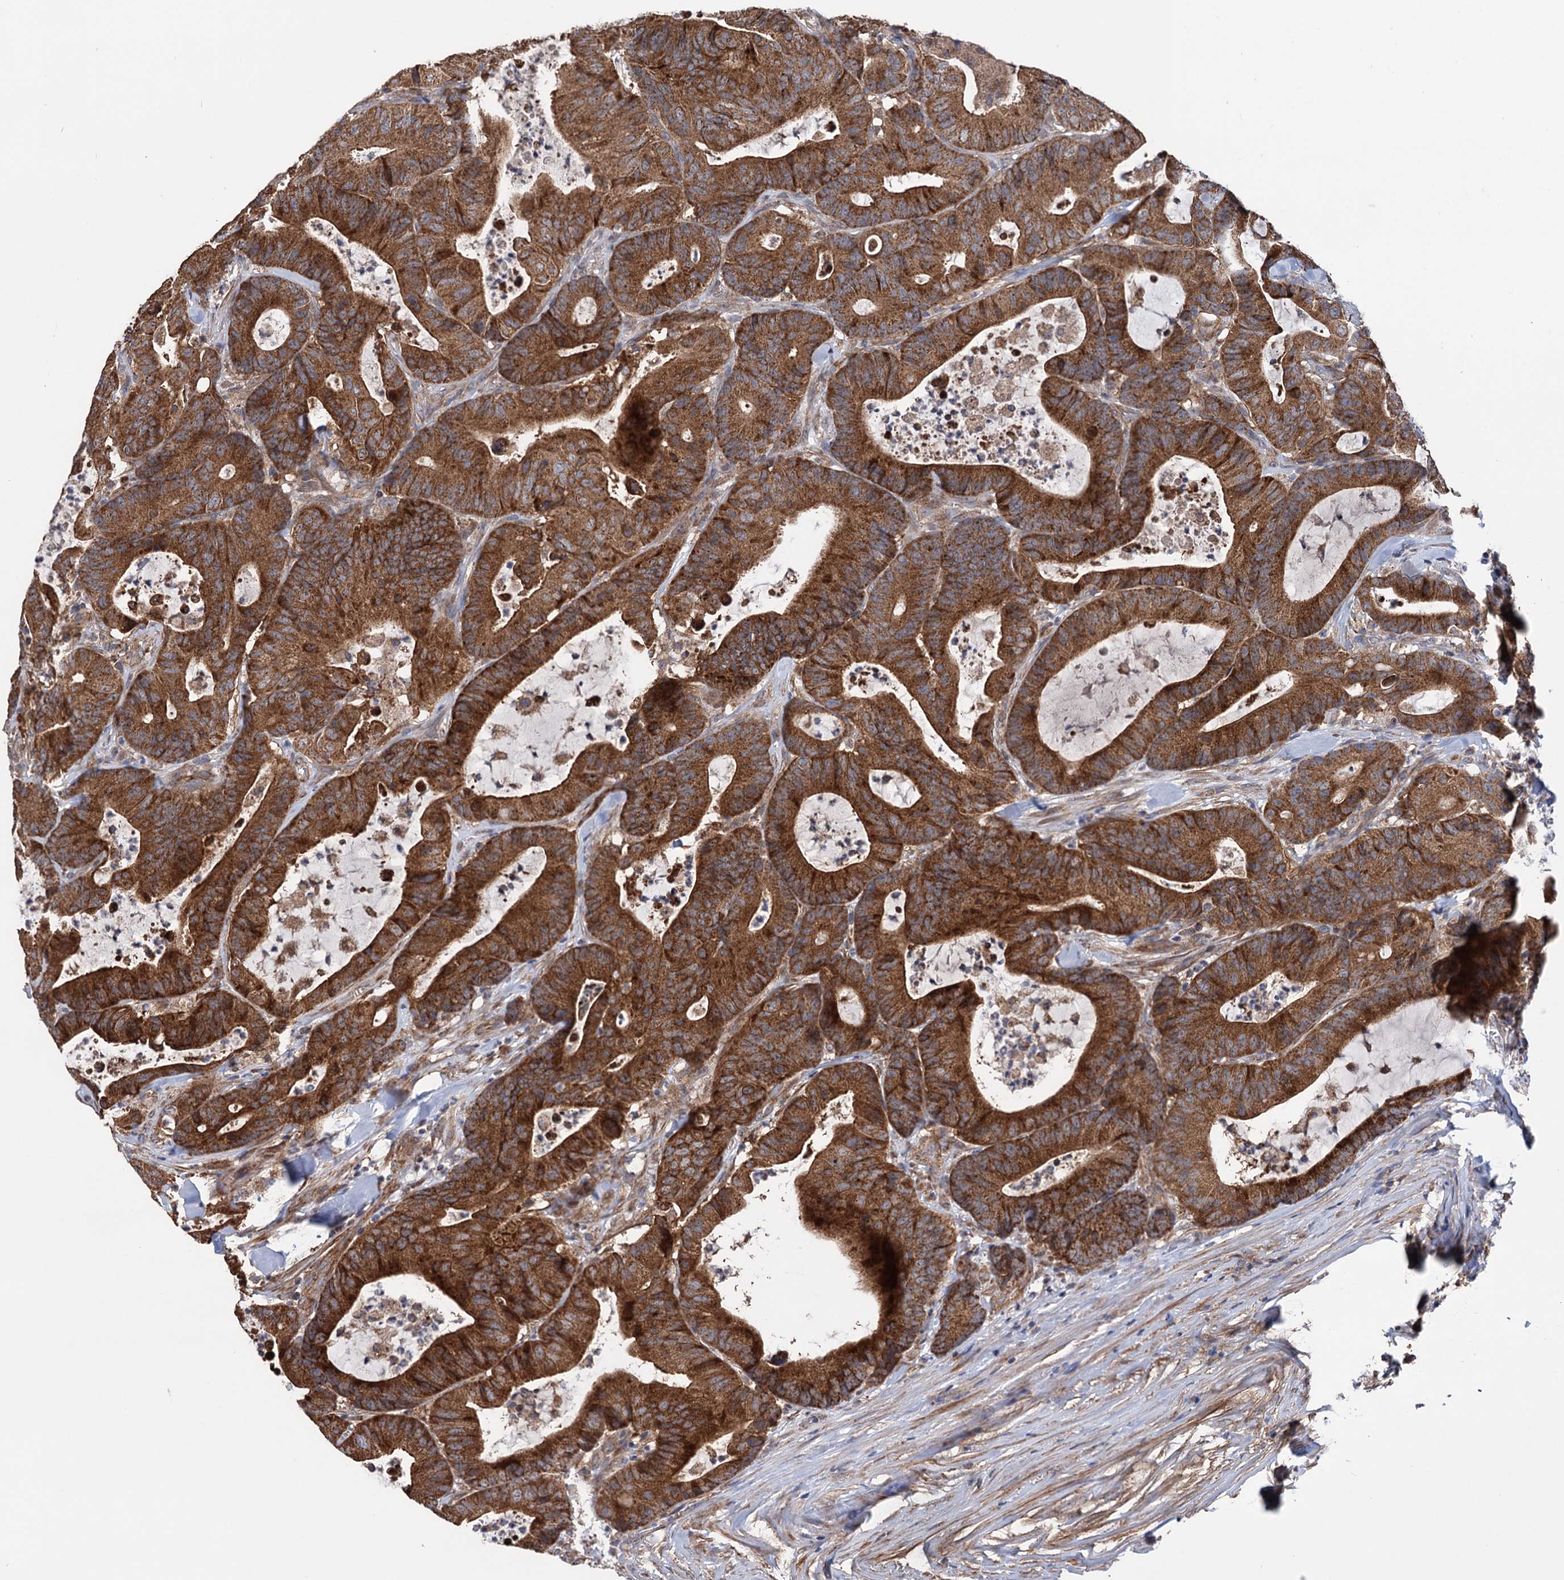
{"staining": {"intensity": "strong", "quantity": ">75%", "location": "cytoplasmic/membranous"}, "tissue": "colorectal cancer", "cell_type": "Tumor cells", "image_type": "cancer", "snomed": [{"axis": "morphology", "description": "Adenocarcinoma, NOS"}, {"axis": "topography", "description": "Colon"}], "caption": "Colorectal adenocarcinoma tissue exhibits strong cytoplasmic/membranous positivity in about >75% of tumor cells, visualized by immunohistochemistry.", "gene": "SUCLA2", "patient": {"sex": "female", "age": 84}}